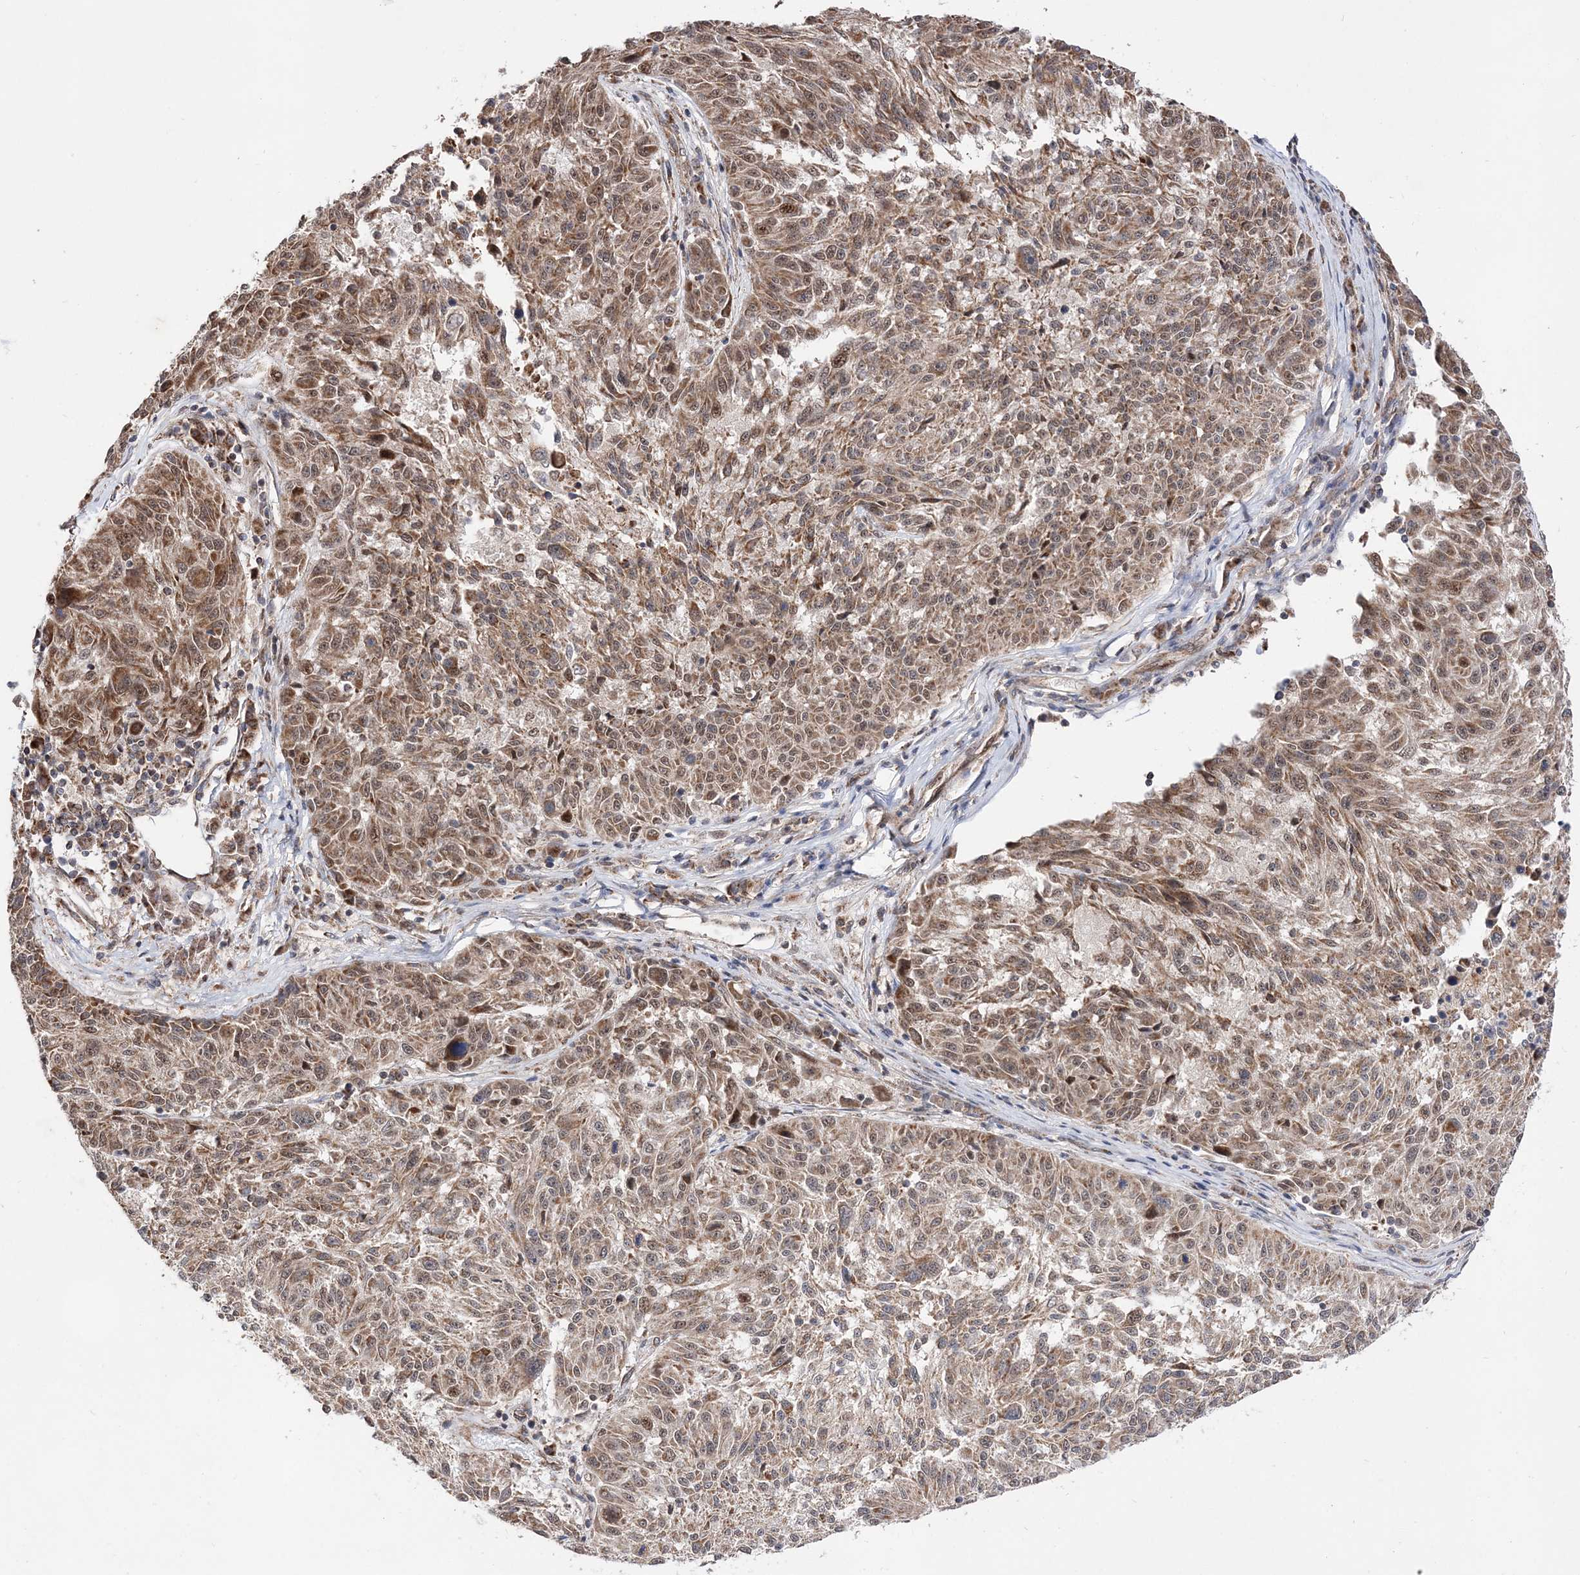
{"staining": {"intensity": "moderate", "quantity": ">75%", "location": "cytoplasmic/membranous,nuclear"}, "tissue": "melanoma", "cell_type": "Tumor cells", "image_type": "cancer", "snomed": [{"axis": "morphology", "description": "Malignant melanoma, NOS"}, {"axis": "topography", "description": "Skin"}], "caption": "Malignant melanoma was stained to show a protein in brown. There is medium levels of moderate cytoplasmic/membranous and nuclear positivity in about >75% of tumor cells.", "gene": "DALRD3", "patient": {"sex": "male", "age": 53}}